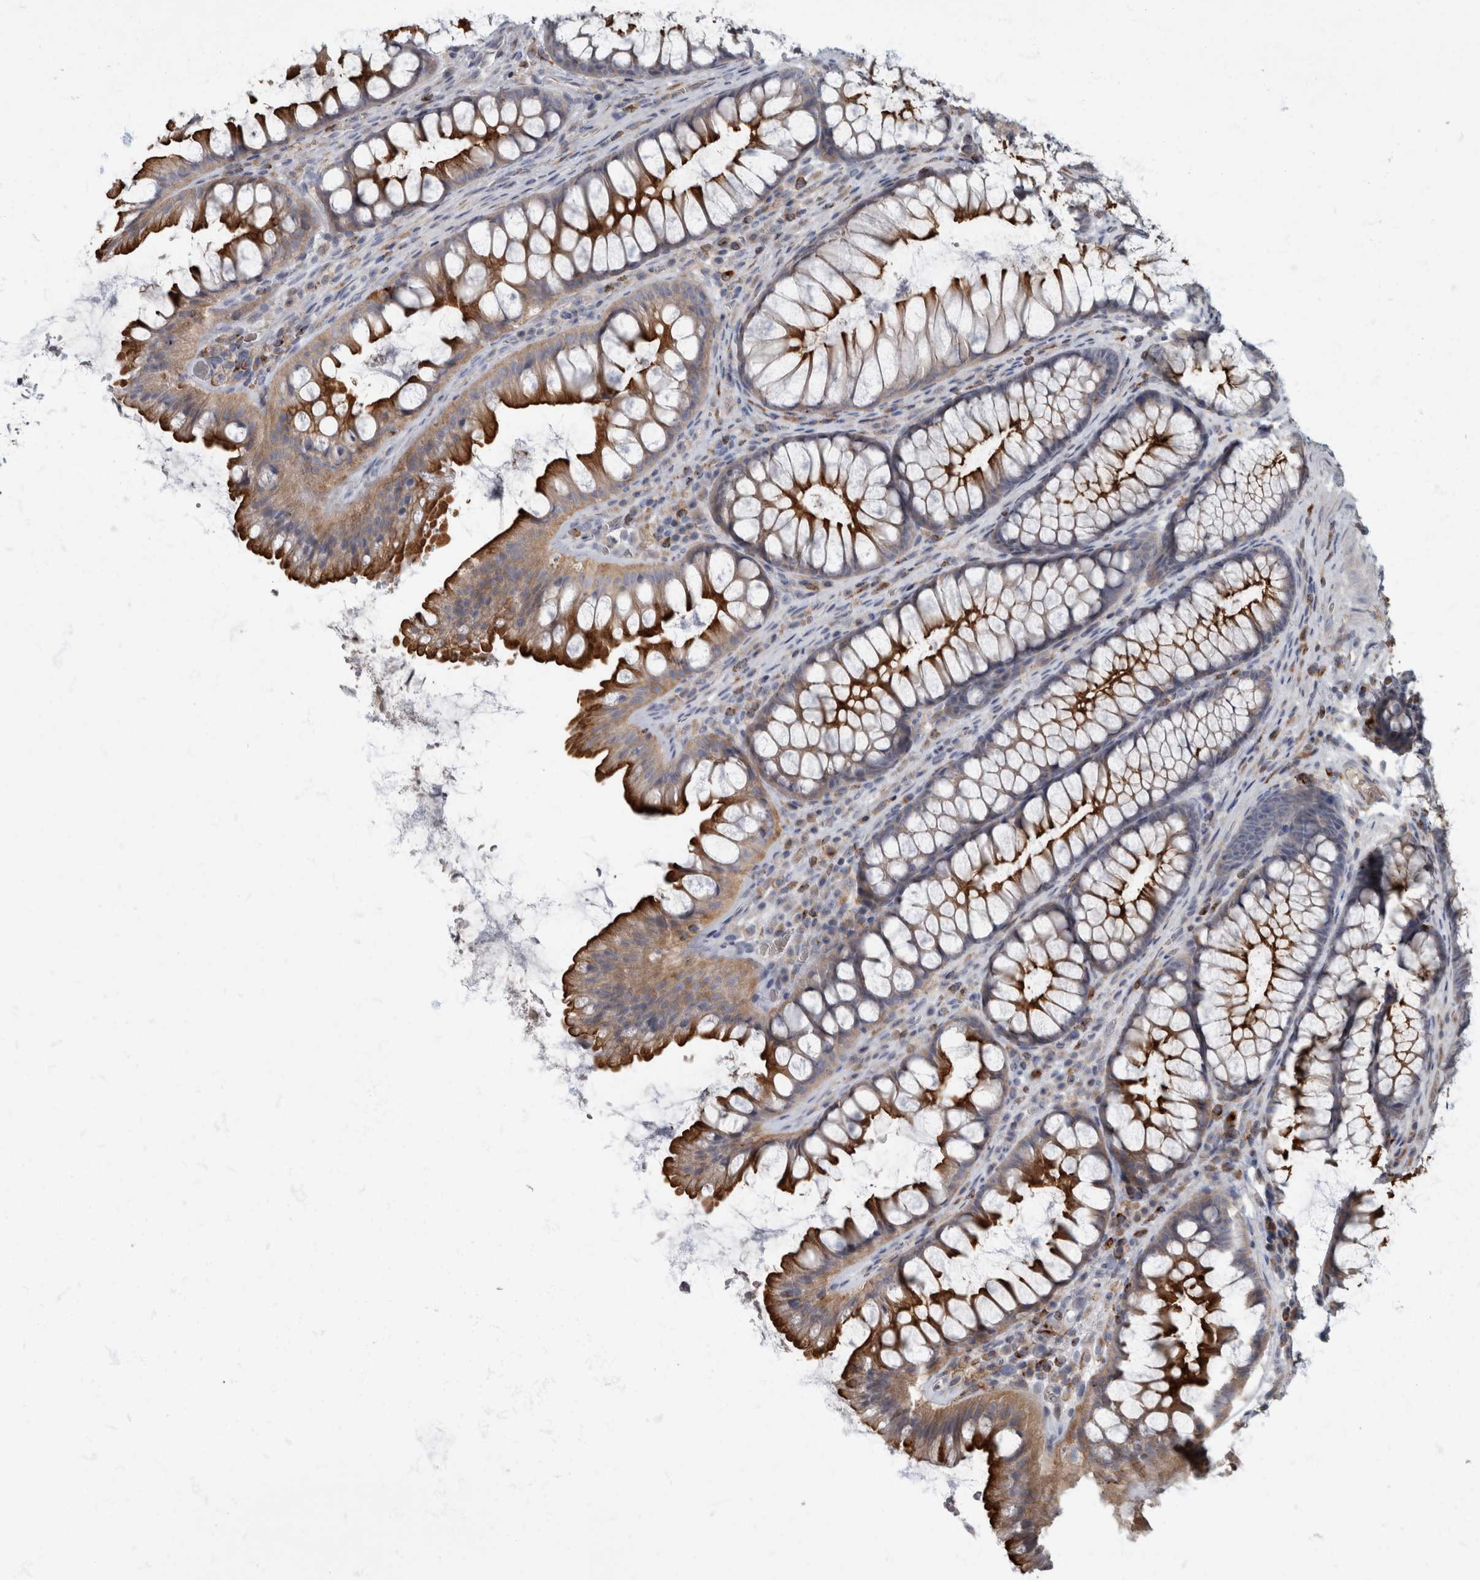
{"staining": {"intensity": "strong", "quantity": "25%-75%", "location": "cytoplasmic/membranous"}, "tissue": "colon", "cell_type": "Endothelial cells", "image_type": "normal", "snomed": [{"axis": "morphology", "description": "Normal tissue, NOS"}, {"axis": "topography", "description": "Colon"}], "caption": "Immunohistochemistry image of unremarkable colon: colon stained using immunohistochemistry (IHC) displays high levels of strong protein expression localized specifically in the cytoplasmic/membranous of endothelial cells, appearing as a cytoplasmic/membranous brown color.", "gene": "CDC42BPG", "patient": {"sex": "female", "age": 62}}